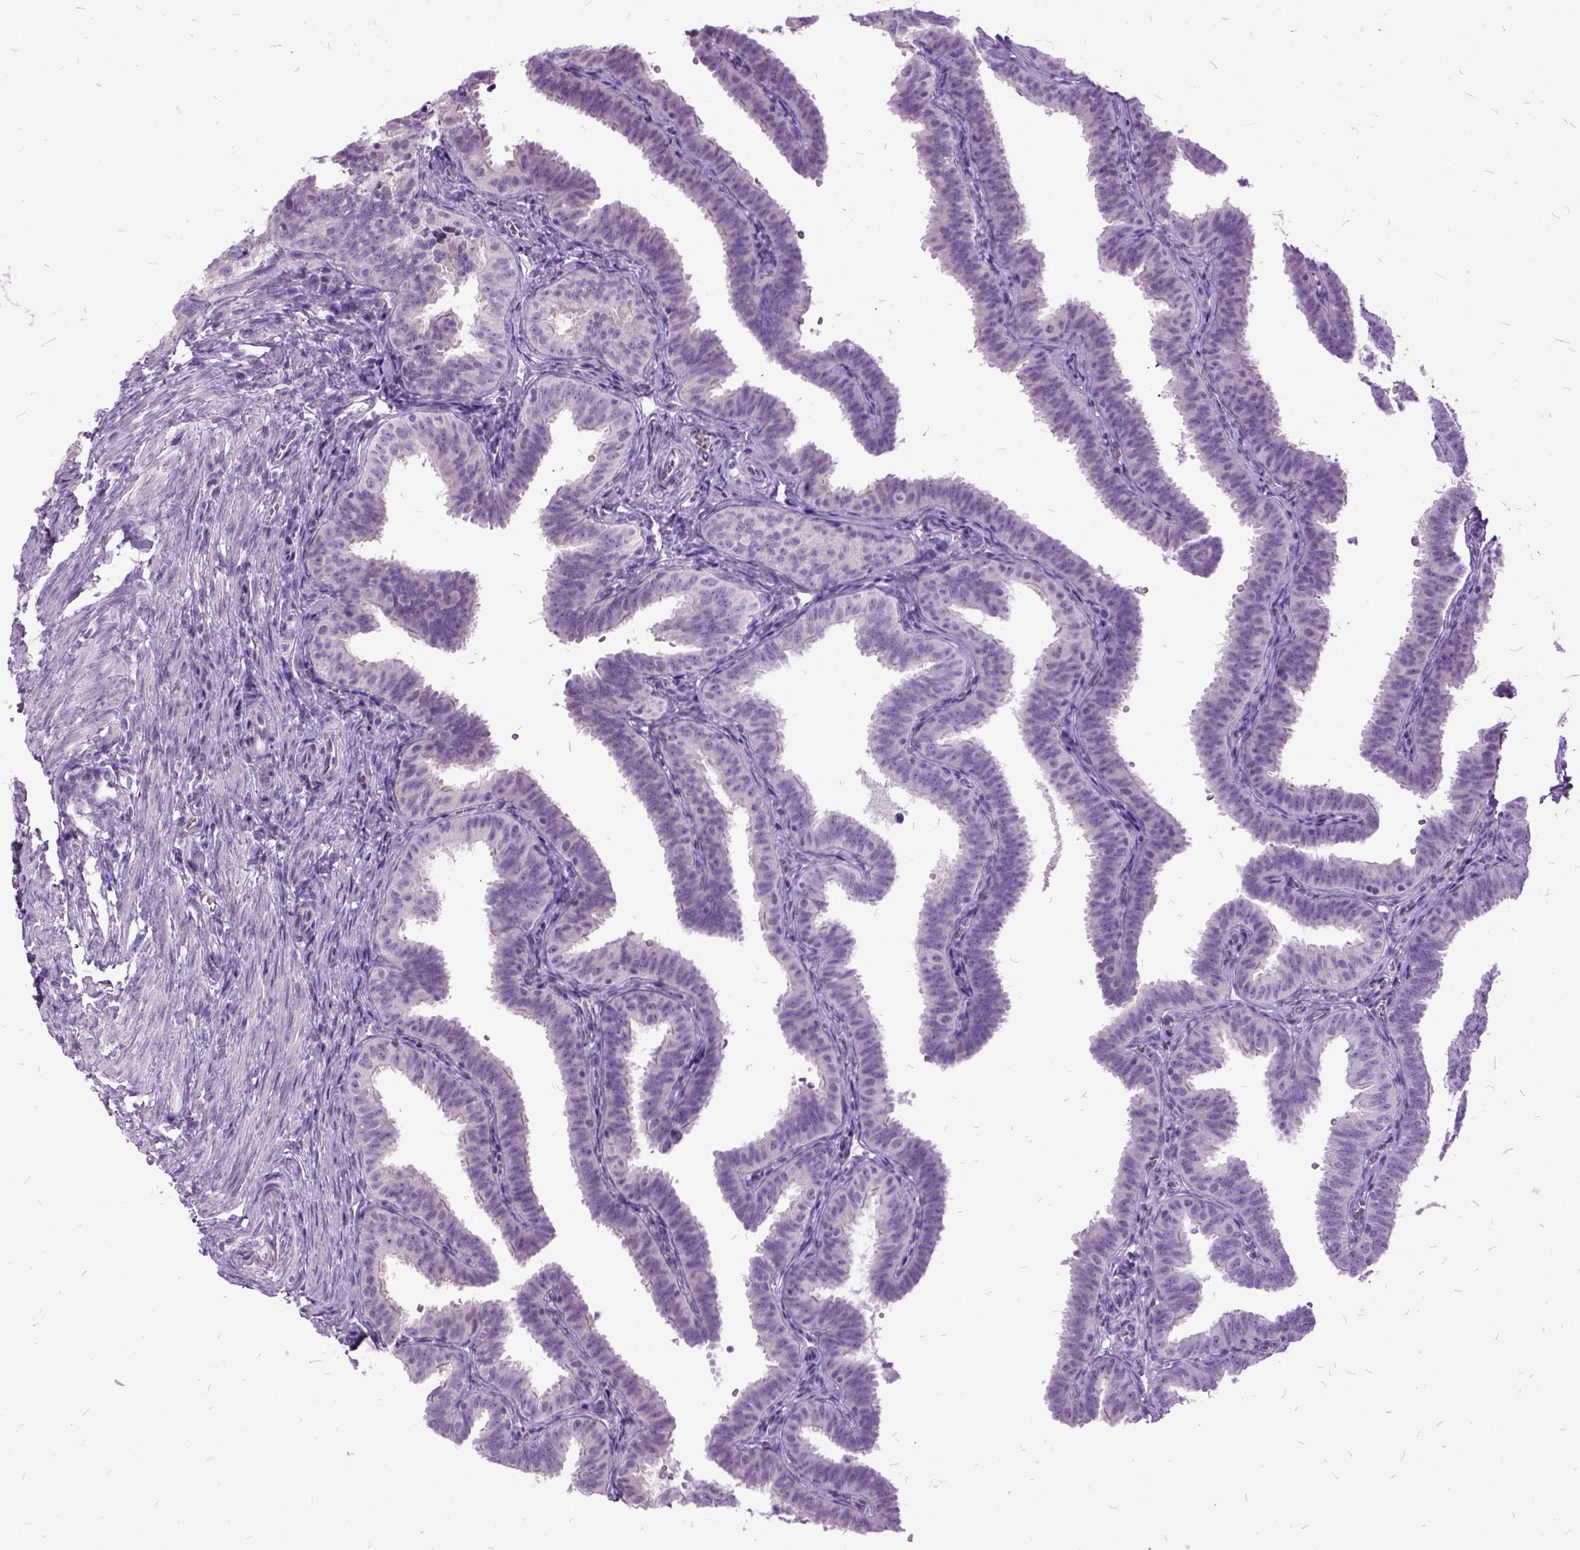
{"staining": {"intensity": "negative", "quantity": "none", "location": "none"}, "tissue": "fallopian tube", "cell_type": "Glandular cells", "image_type": "normal", "snomed": [{"axis": "morphology", "description": "Normal tissue, NOS"}, {"axis": "topography", "description": "Fallopian tube"}], "caption": "DAB (3,3'-diaminobenzidine) immunohistochemical staining of unremarkable fallopian tube reveals no significant expression in glandular cells.", "gene": "MME", "patient": {"sex": "female", "age": 25}}